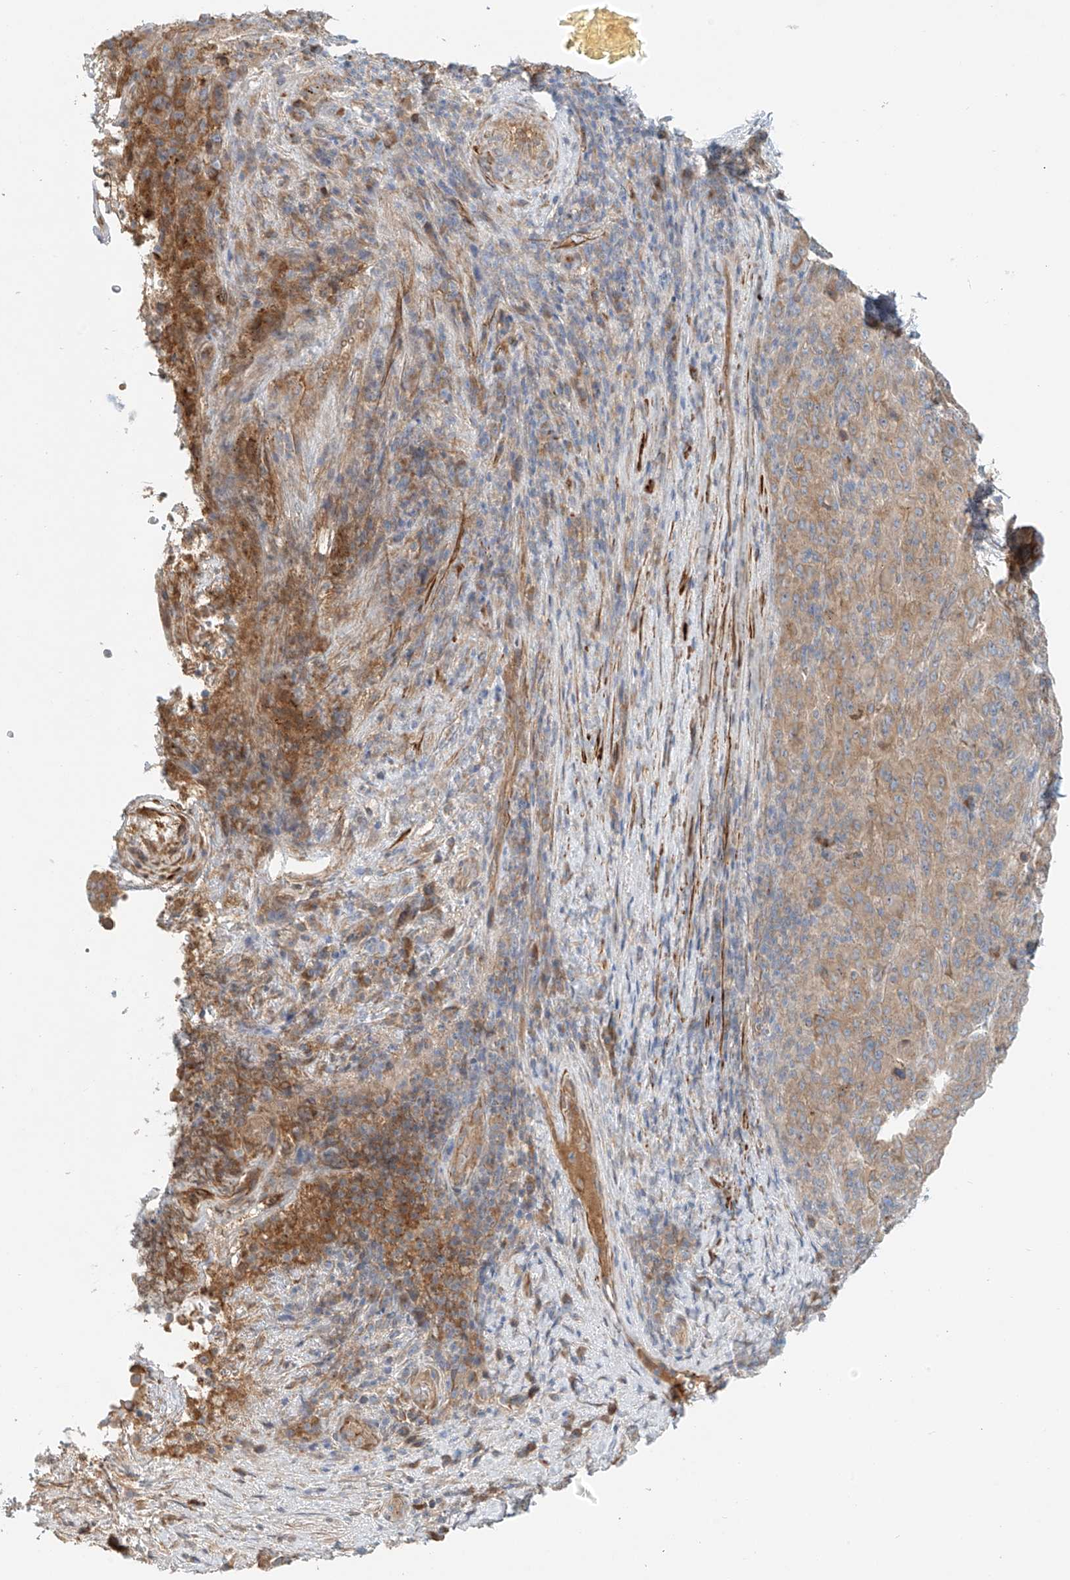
{"staining": {"intensity": "moderate", "quantity": "25%-75%", "location": "cytoplasmic/membranous"}, "tissue": "pancreatic cancer", "cell_type": "Tumor cells", "image_type": "cancer", "snomed": [{"axis": "morphology", "description": "Adenocarcinoma, NOS"}, {"axis": "topography", "description": "Pancreas"}], "caption": "This histopathology image displays pancreatic cancer stained with immunohistochemistry to label a protein in brown. The cytoplasmic/membranous of tumor cells show moderate positivity for the protein. Nuclei are counter-stained blue.", "gene": "LYRM9", "patient": {"sex": "male", "age": 63}}